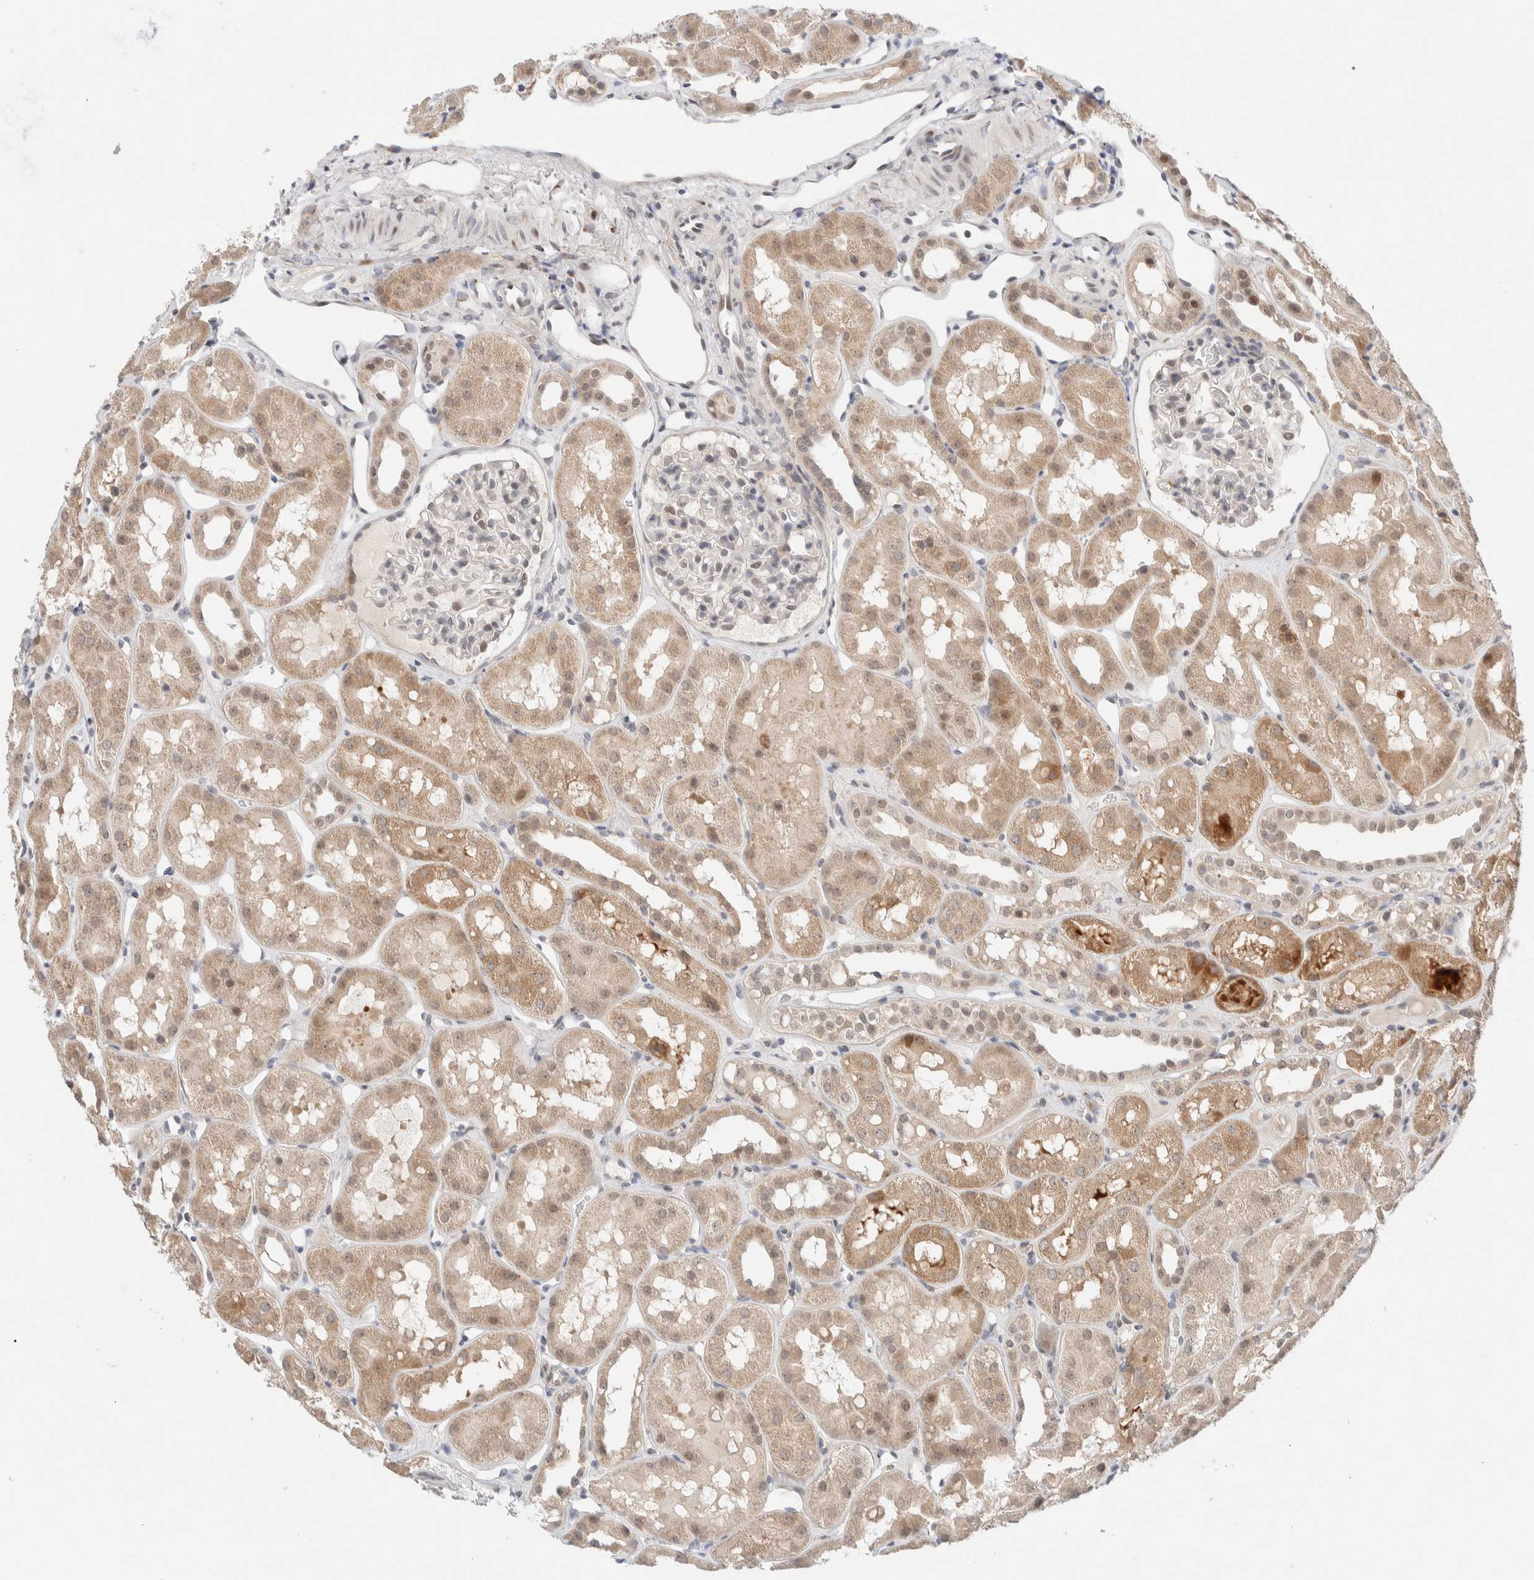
{"staining": {"intensity": "negative", "quantity": "none", "location": "none"}, "tissue": "kidney", "cell_type": "Cells in glomeruli", "image_type": "normal", "snomed": [{"axis": "morphology", "description": "Normal tissue, NOS"}, {"axis": "topography", "description": "Kidney"}], "caption": "Immunohistochemical staining of normal human kidney shows no significant positivity in cells in glomeruli.", "gene": "ERI3", "patient": {"sex": "male", "age": 16}}